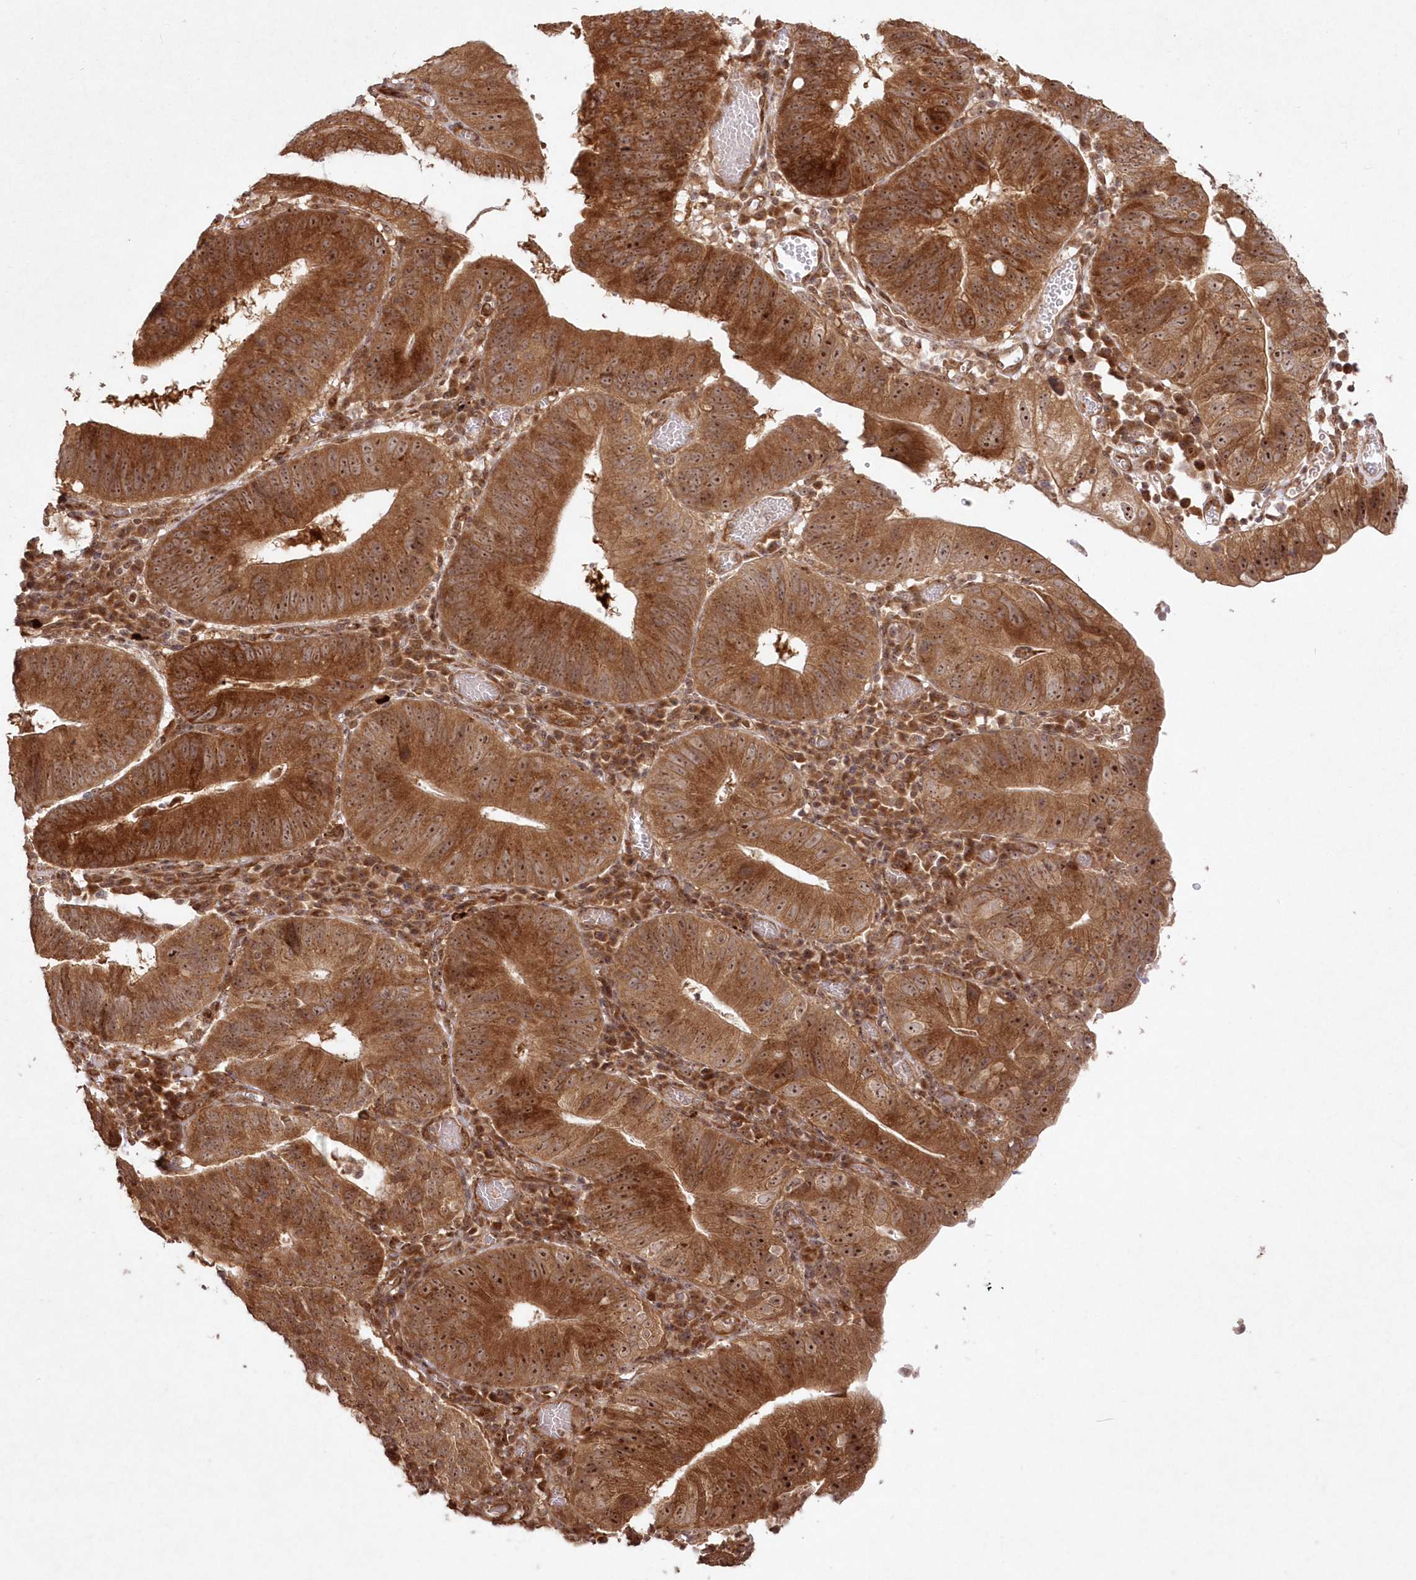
{"staining": {"intensity": "moderate", "quantity": ">75%", "location": "cytoplasmic/membranous,nuclear"}, "tissue": "stomach cancer", "cell_type": "Tumor cells", "image_type": "cancer", "snomed": [{"axis": "morphology", "description": "Adenocarcinoma, NOS"}, {"axis": "topography", "description": "Stomach"}], "caption": "Moderate cytoplasmic/membranous and nuclear protein staining is identified in about >75% of tumor cells in stomach adenocarcinoma. The protein is shown in brown color, while the nuclei are stained blue.", "gene": "SERINC1", "patient": {"sex": "male", "age": 59}}